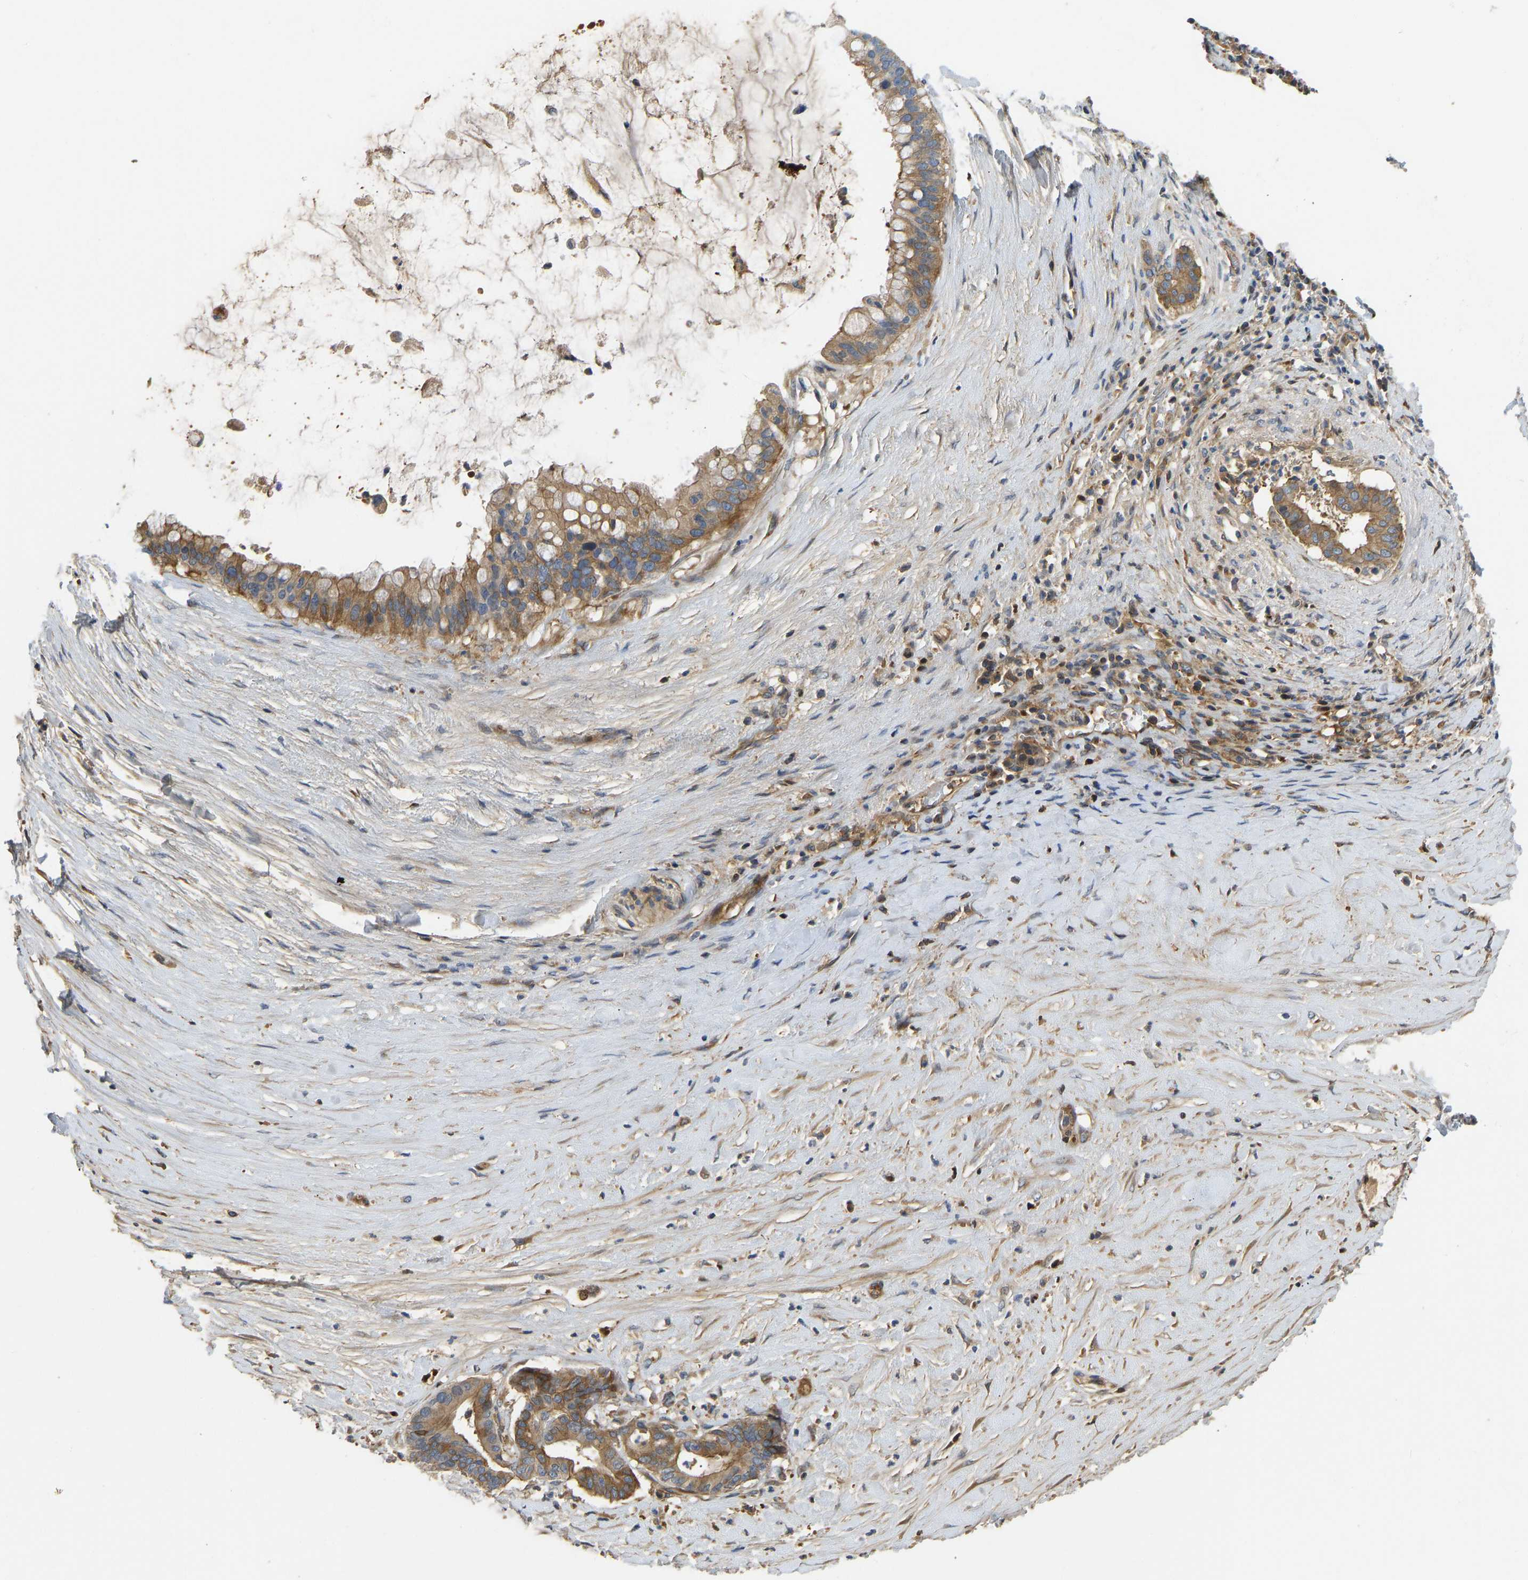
{"staining": {"intensity": "moderate", "quantity": ">75%", "location": "cytoplasmic/membranous"}, "tissue": "pancreatic cancer", "cell_type": "Tumor cells", "image_type": "cancer", "snomed": [{"axis": "morphology", "description": "Adenocarcinoma, NOS"}, {"axis": "topography", "description": "Pancreas"}], "caption": "Protein expression analysis of pancreatic cancer displays moderate cytoplasmic/membranous expression in about >75% of tumor cells.", "gene": "VCPKMT", "patient": {"sex": "male", "age": 41}}